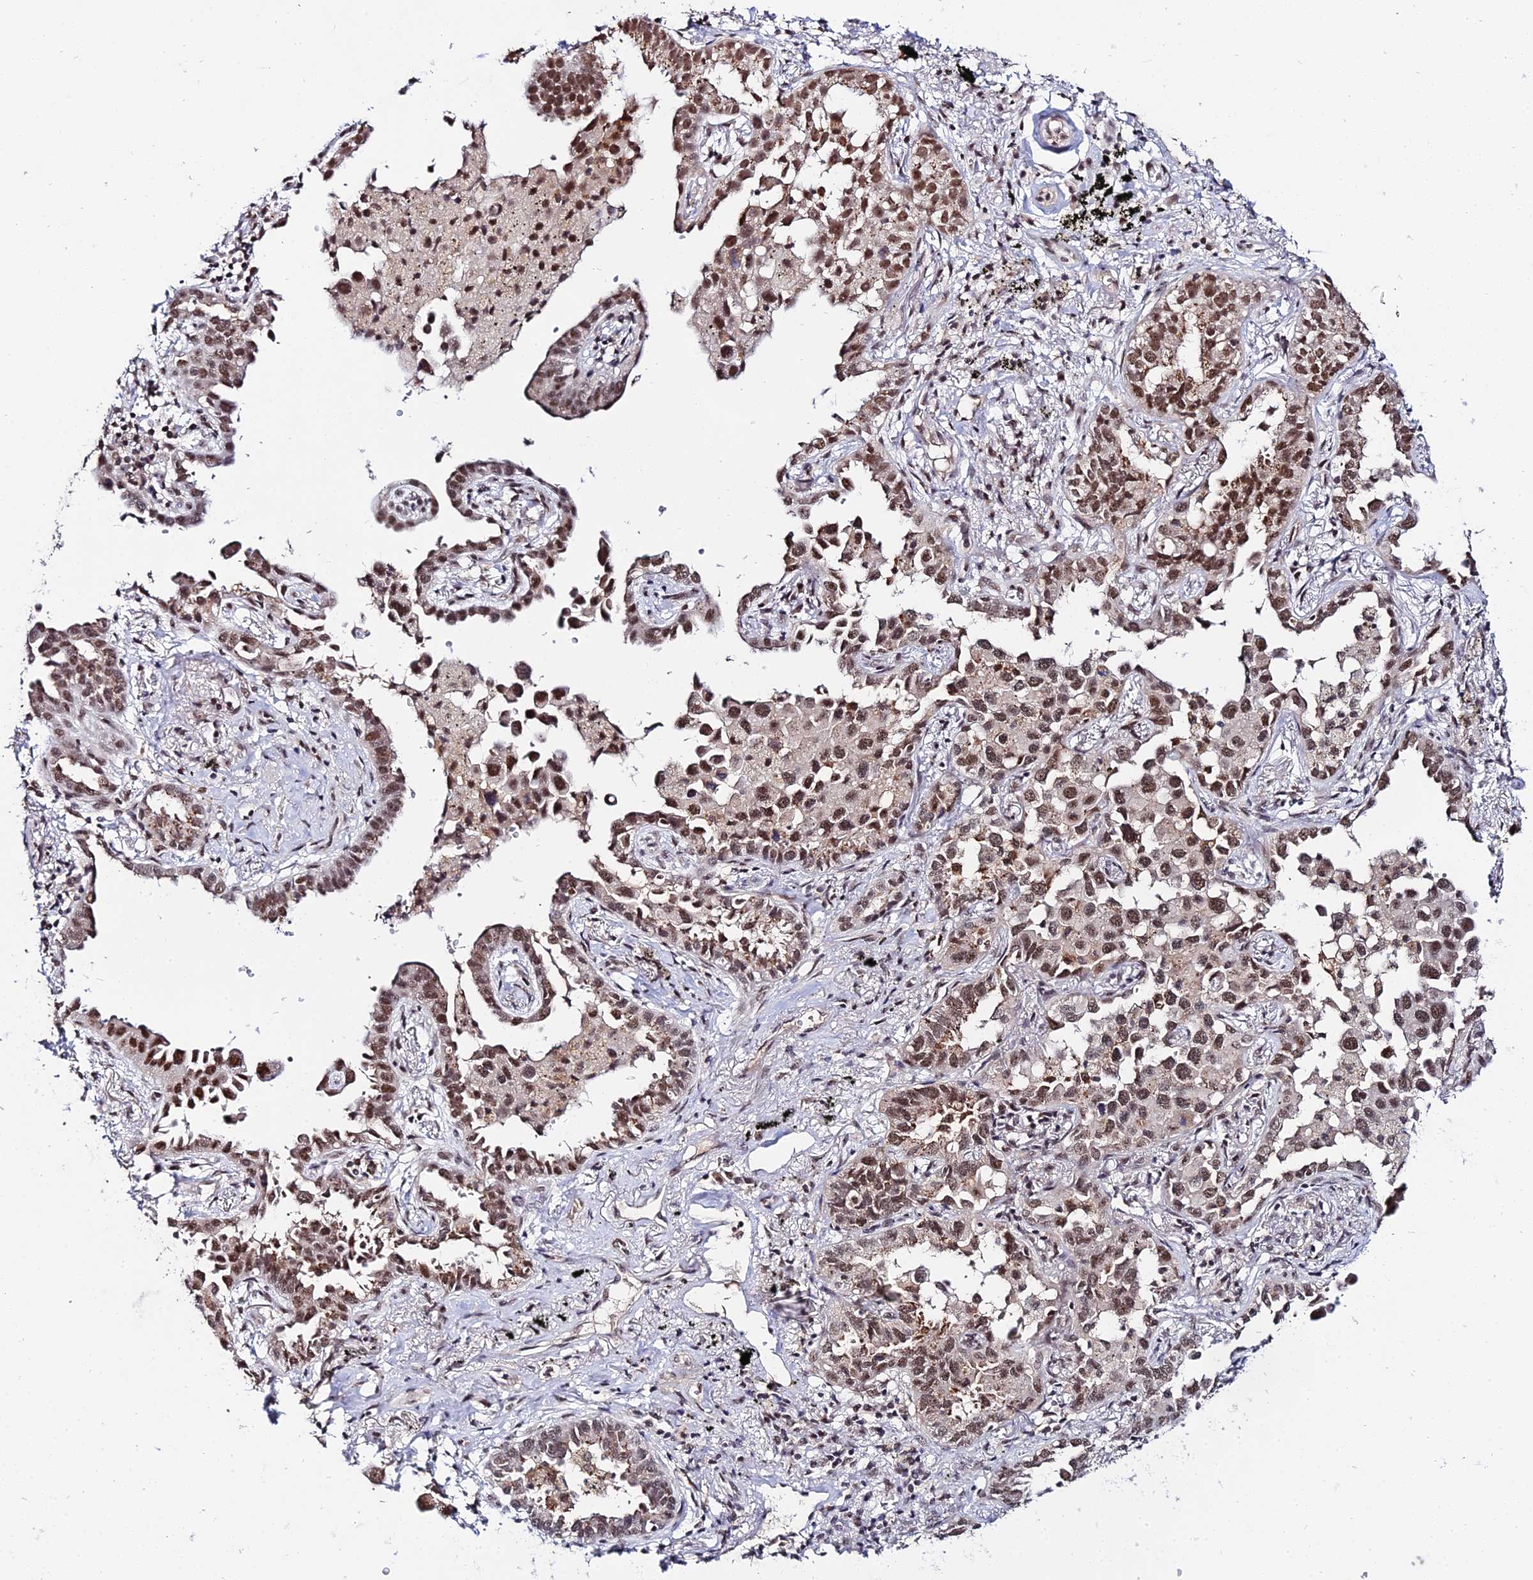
{"staining": {"intensity": "strong", "quantity": ">75%", "location": "nuclear"}, "tissue": "lung cancer", "cell_type": "Tumor cells", "image_type": "cancer", "snomed": [{"axis": "morphology", "description": "Adenocarcinoma, NOS"}, {"axis": "topography", "description": "Lung"}], "caption": "Immunohistochemistry (IHC) image of human lung adenocarcinoma stained for a protein (brown), which displays high levels of strong nuclear staining in approximately >75% of tumor cells.", "gene": "EXOSC3", "patient": {"sex": "male", "age": 67}}